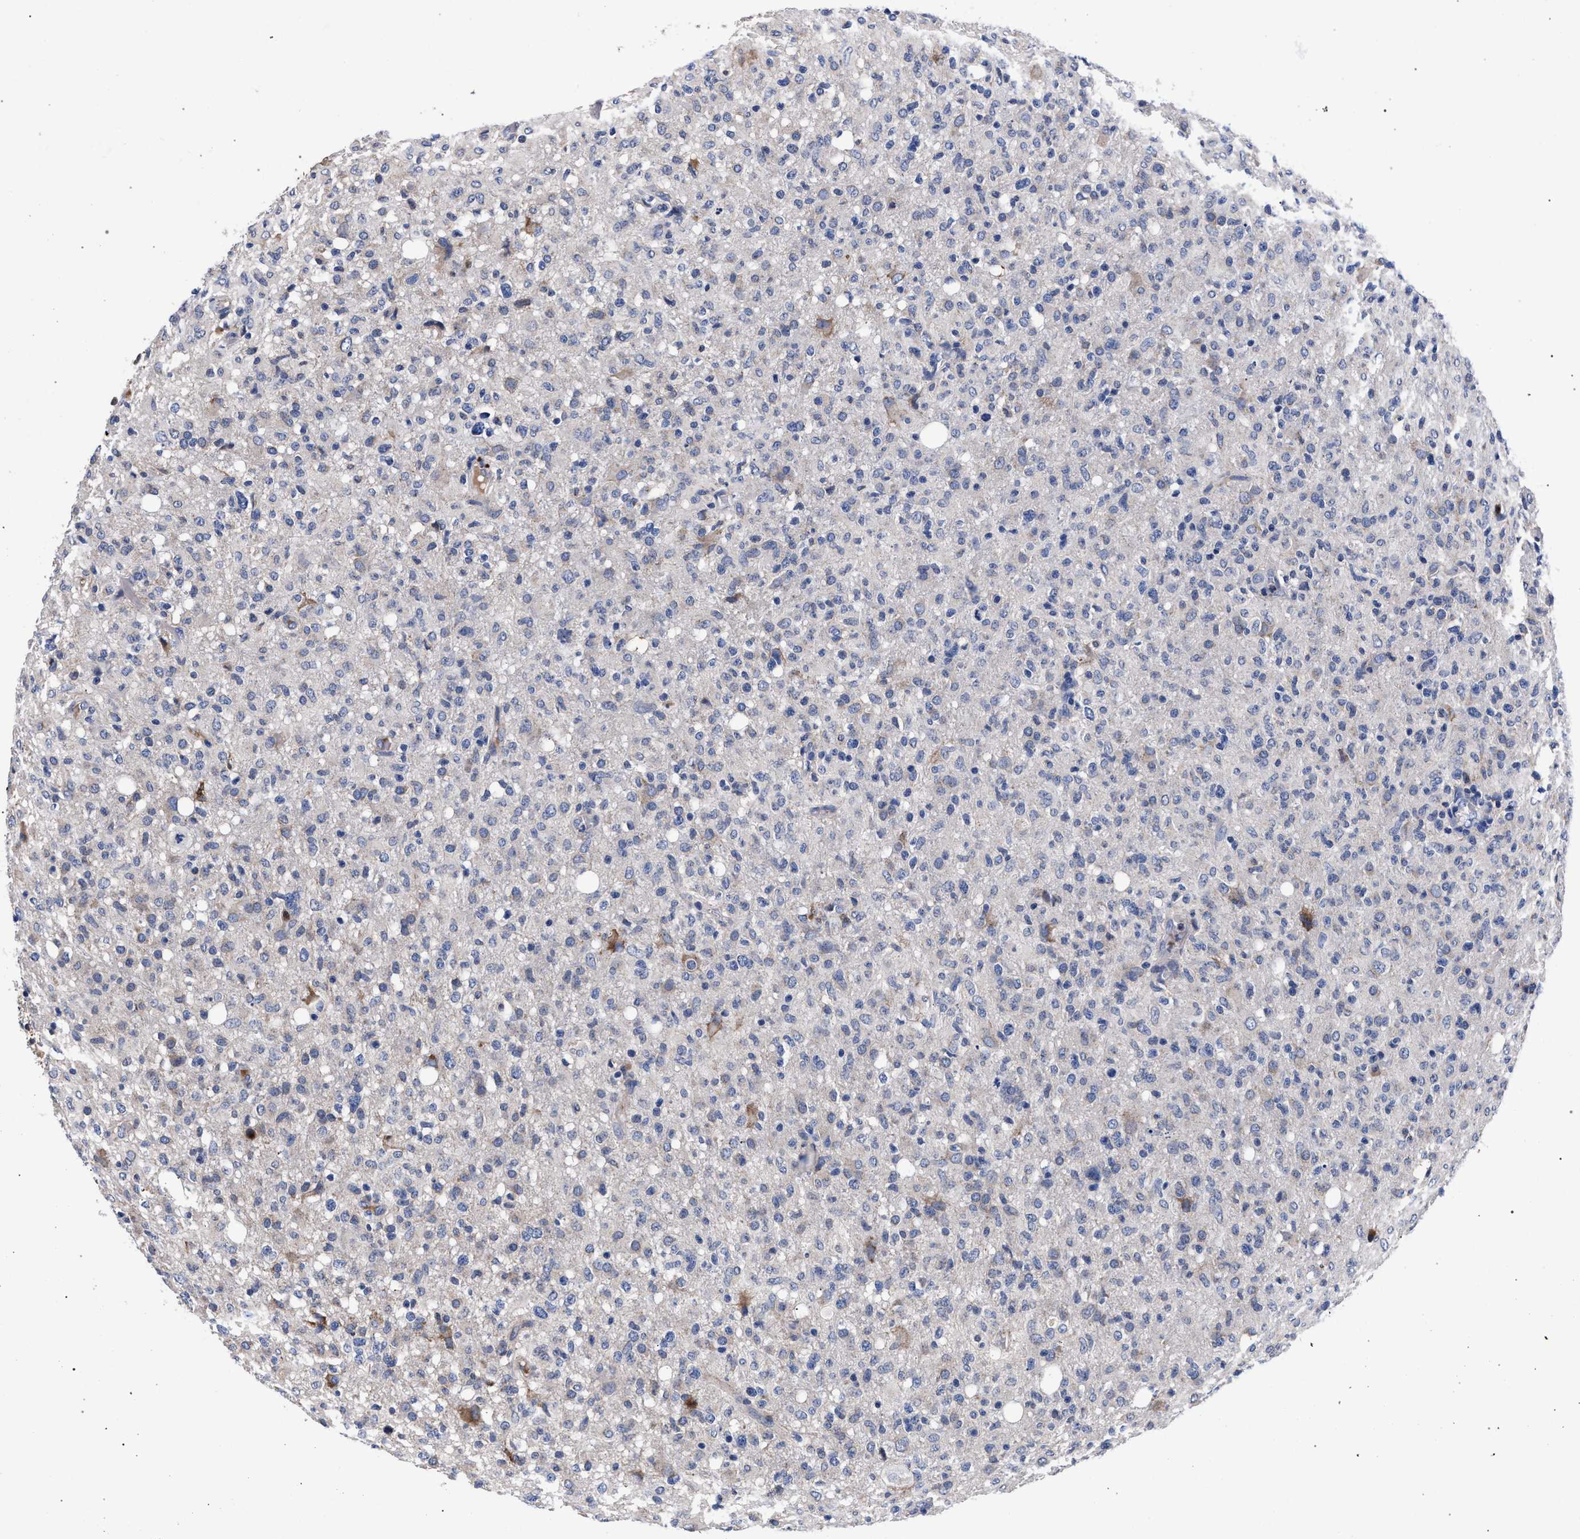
{"staining": {"intensity": "negative", "quantity": "none", "location": "none"}, "tissue": "glioma", "cell_type": "Tumor cells", "image_type": "cancer", "snomed": [{"axis": "morphology", "description": "Glioma, malignant, High grade"}, {"axis": "topography", "description": "Brain"}], "caption": "IHC of human glioma reveals no expression in tumor cells.", "gene": "ACOX1", "patient": {"sex": "female", "age": 57}}